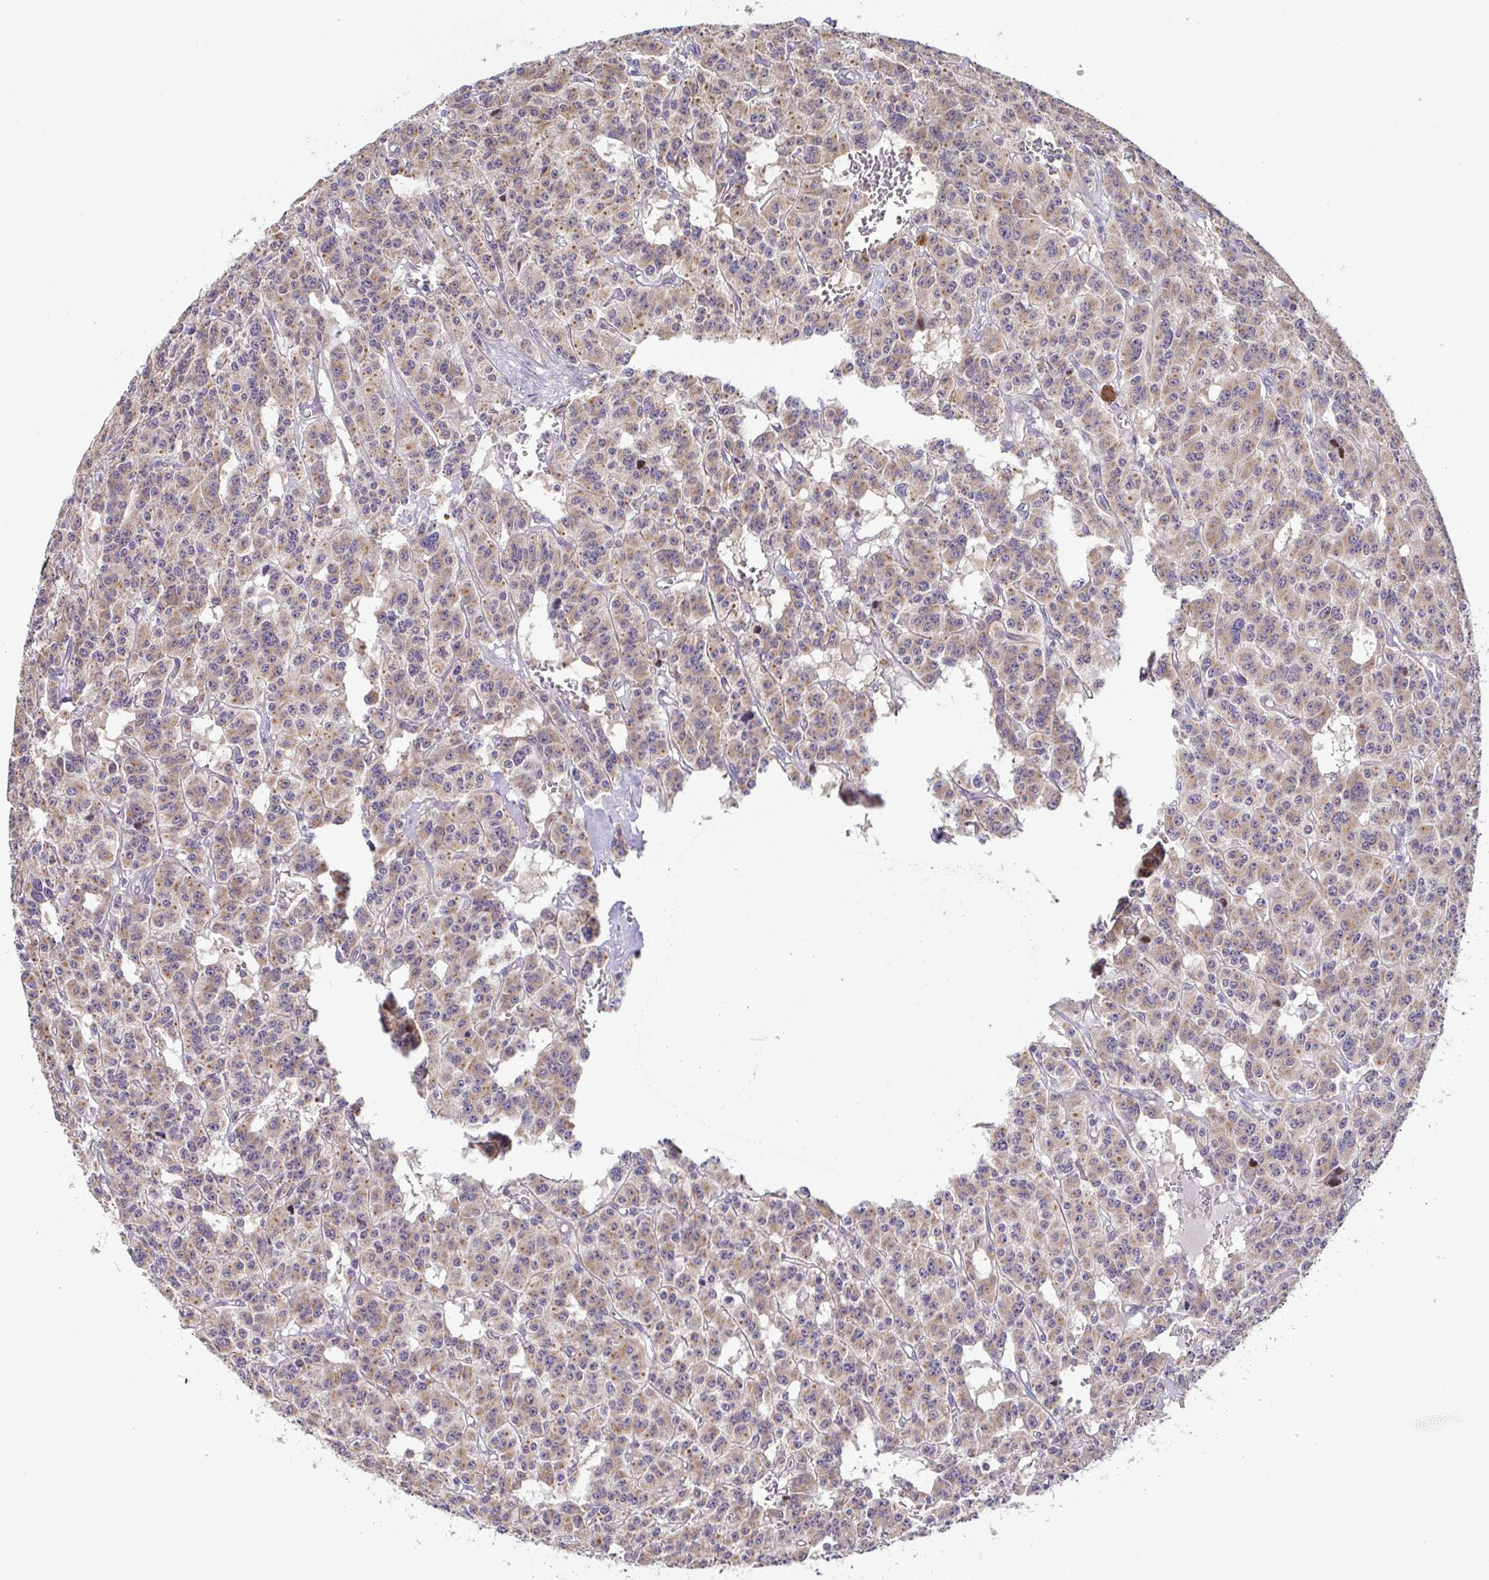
{"staining": {"intensity": "weak", "quantity": ">75%", "location": "cytoplasmic/membranous"}, "tissue": "carcinoid", "cell_type": "Tumor cells", "image_type": "cancer", "snomed": [{"axis": "morphology", "description": "Carcinoid, malignant, NOS"}, {"axis": "topography", "description": "Lung"}], "caption": "Immunohistochemistry (IHC) (DAB) staining of carcinoid (malignant) exhibits weak cytoplasmic/membranous protein positivity in about >75% of tumor cells.", "gene": "ELP1", "patient": {"sex": "female", "age": 71}}